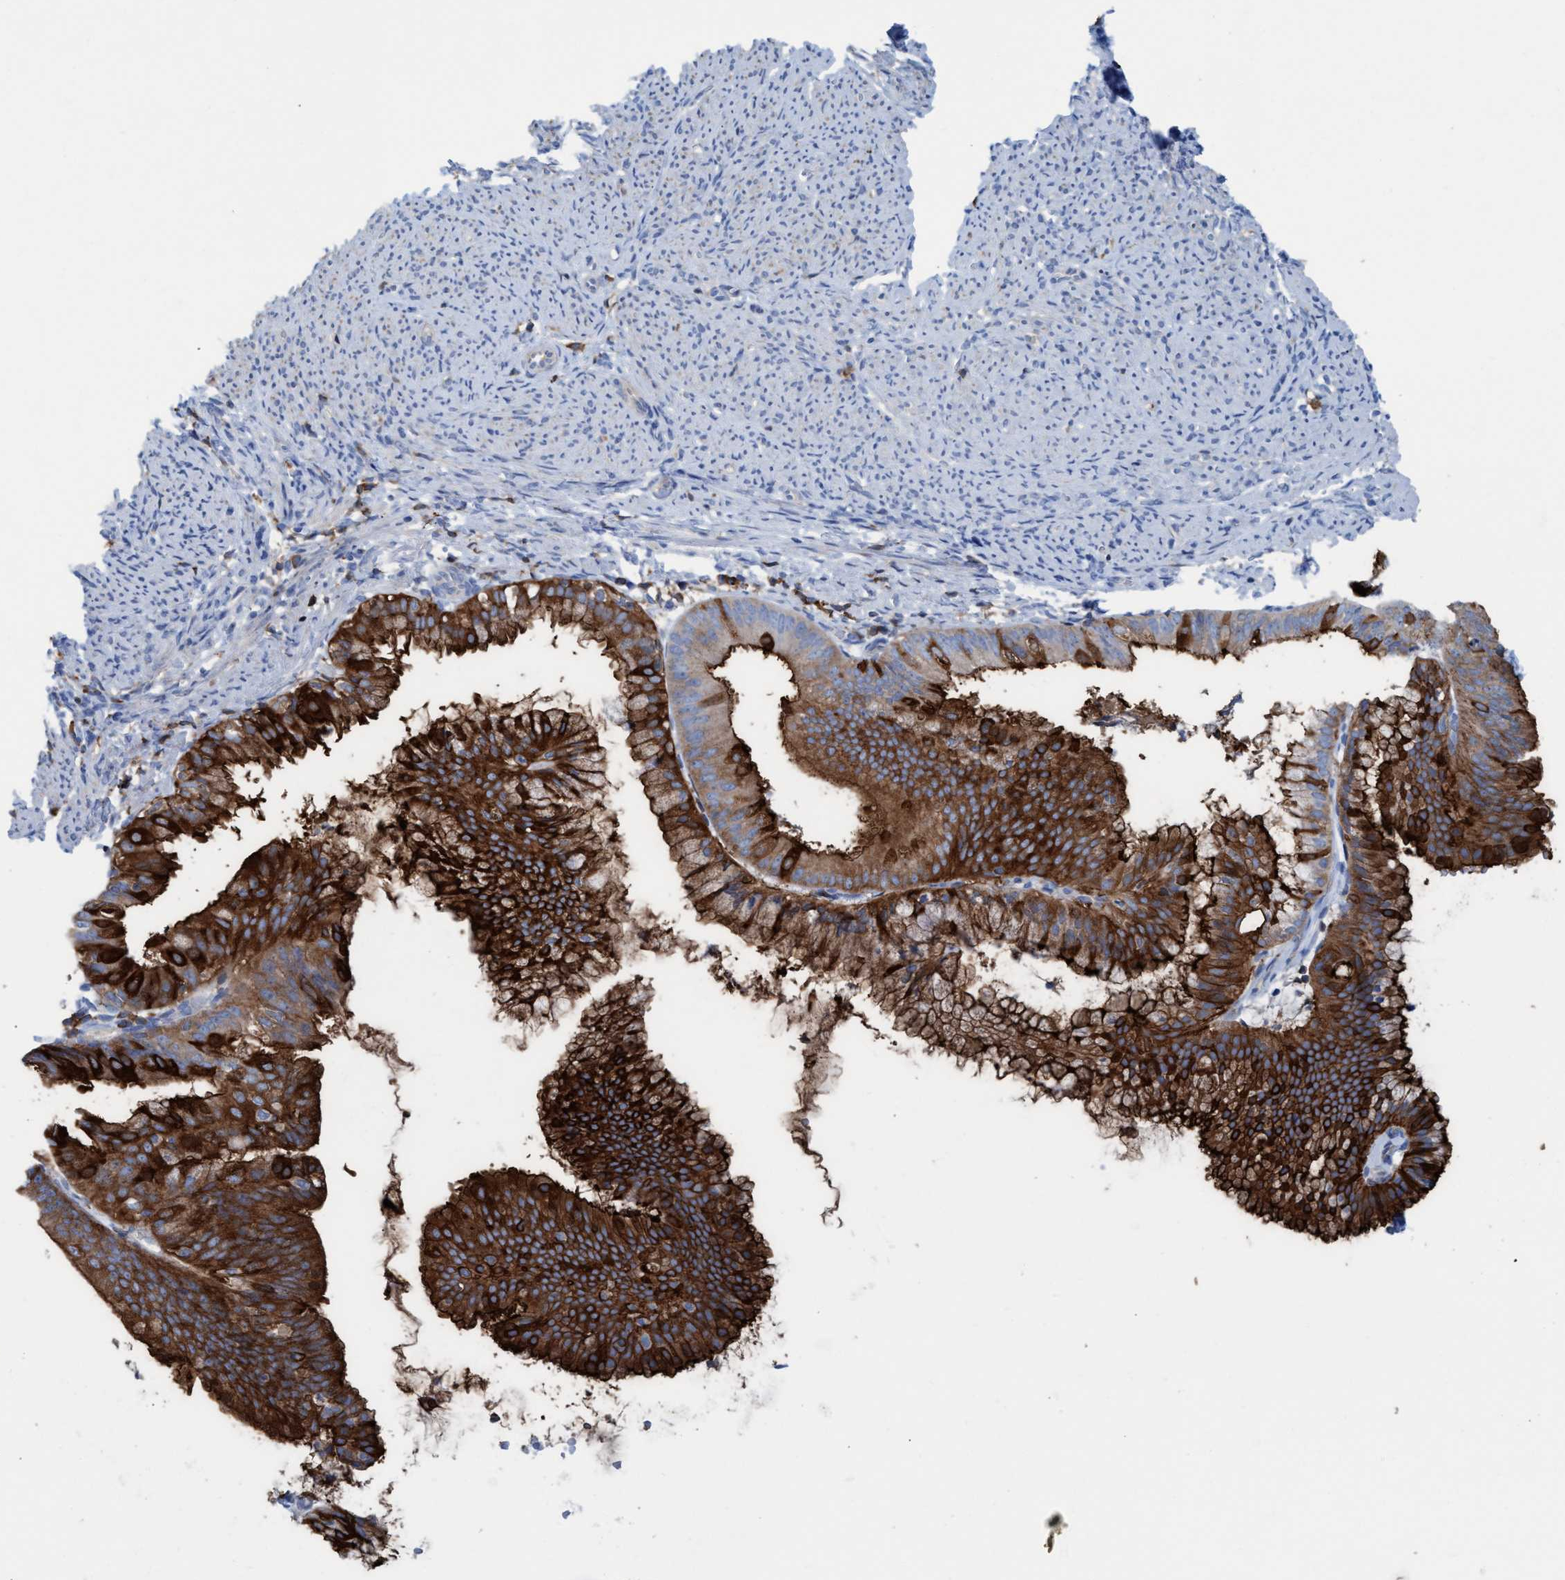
{"staining": {"intensity": "strong", "quantity": ">75%", "location": "cytoplasmic/membranous"}, "tissue": "endometrial cancer", "cell_type": "Tumor cells", "image_type": "cancer", "snomed": [{"axis": "morphology", "description": "Adenocarcinoma, NOS"}, {"axis": "topography", "description": "Endometrium"}], "caption": "The photomicrograph exhibits a brown stain indicating the presence of a protein in the cytoplasmic/membranous of tumor cells in endometrial cancer. The staining is performed using DAB (3,3'-diaminobenzidine) brown chromogen to label protein expression. The nuclei are counter-stained blue using hematoxylin.", "gene": "EZR", "patient": {"sex": "female", "age": 63}}